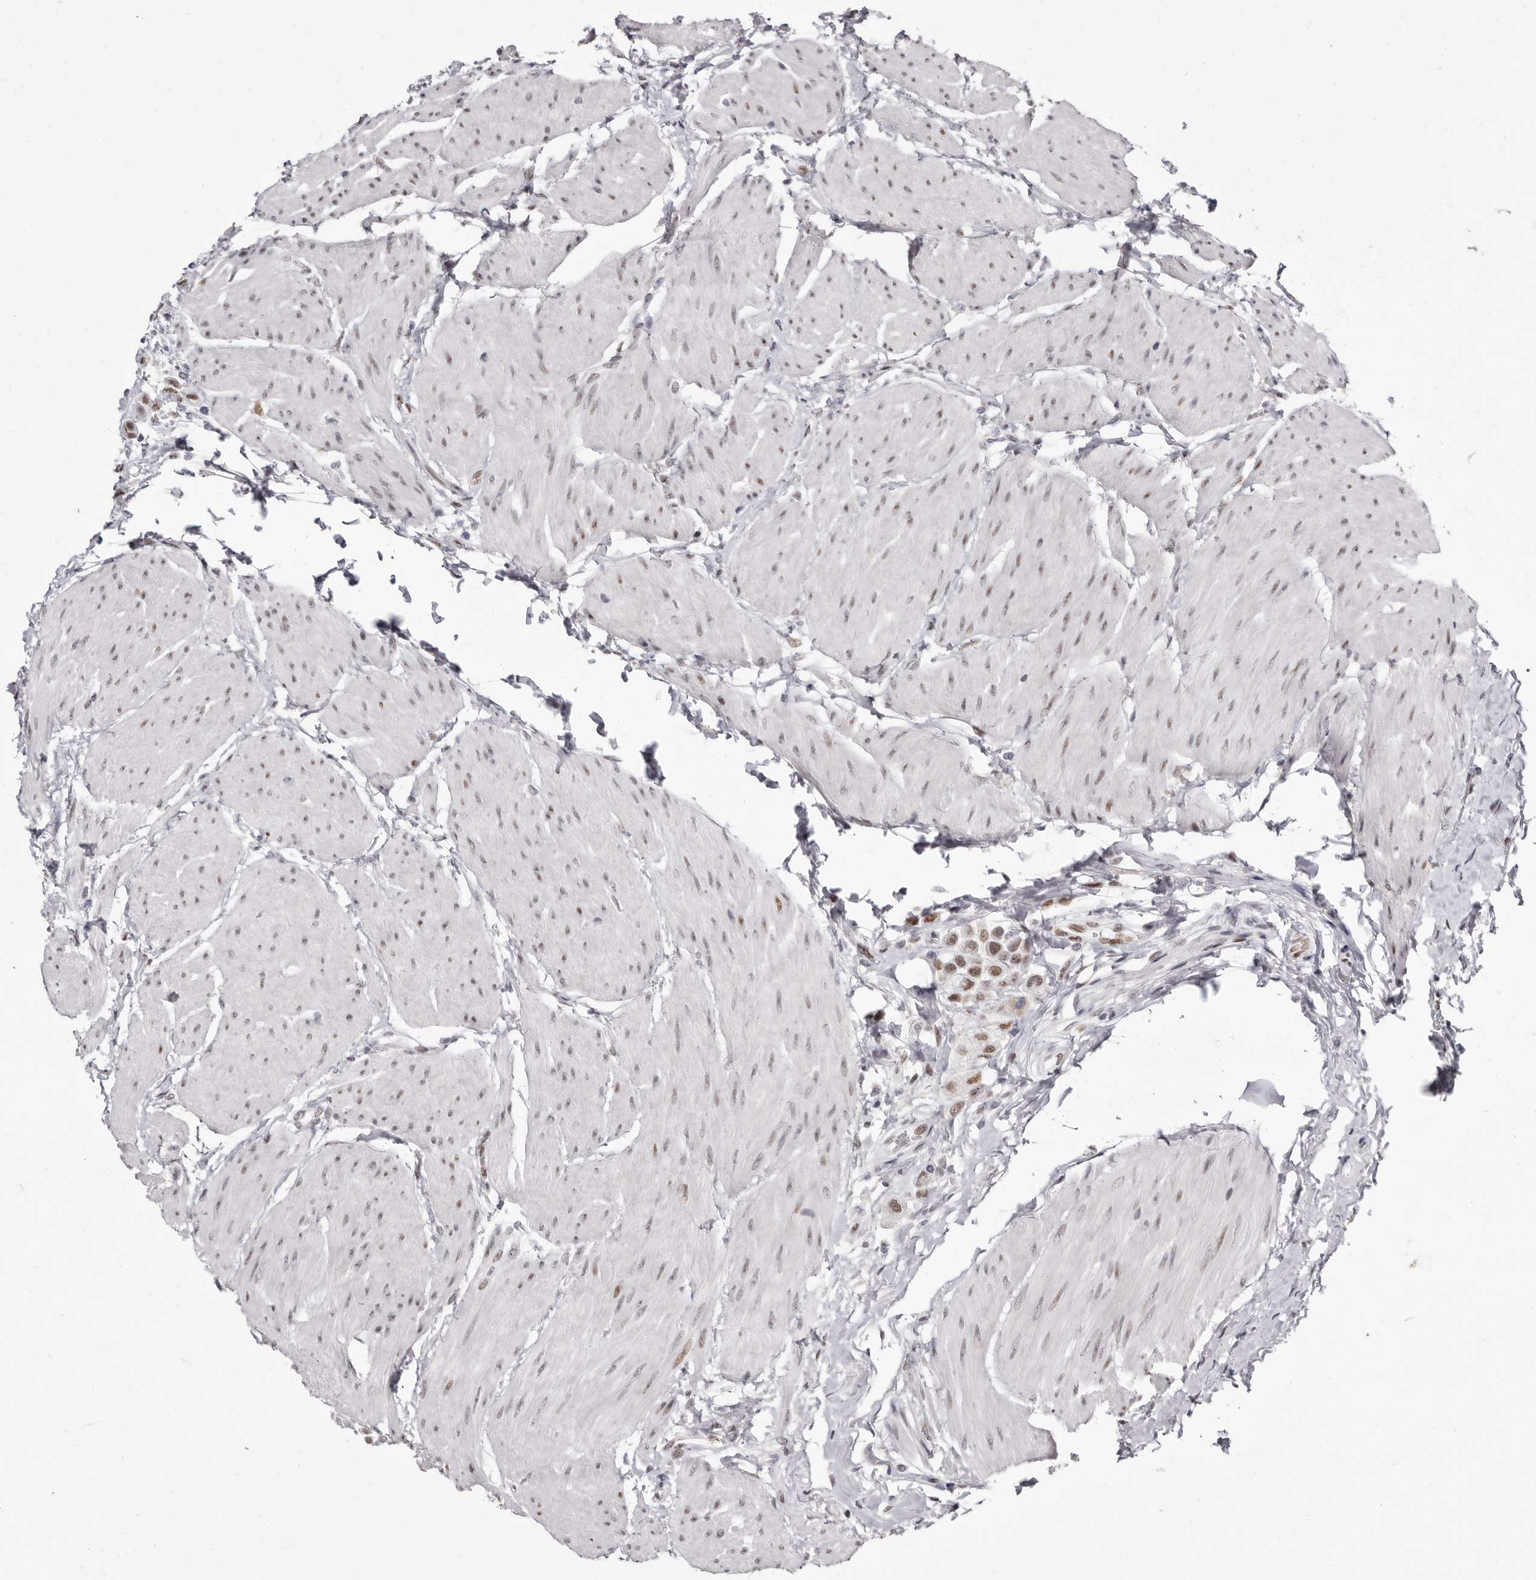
{"staining": {"intensity": "moderate", "quantity": ">75%", "location": "nuclear"}, "tissue": "urothelial cancer", "cell_type": "Tumor cells", "image_type": "cancer", "snomed": [{"axis": "morphology", "description": "Urothelial carcinoma, High grade"}, {"axis": "topography", "description": "Urinary bladder"}], "caption": "Protein staining demonstrates moderate nuclear expression in about >75% of tumor cells in urothelial carcinoma (high-grade).", "gene": "ZNF326", "patient": {"sex": "male", "age": 50}}